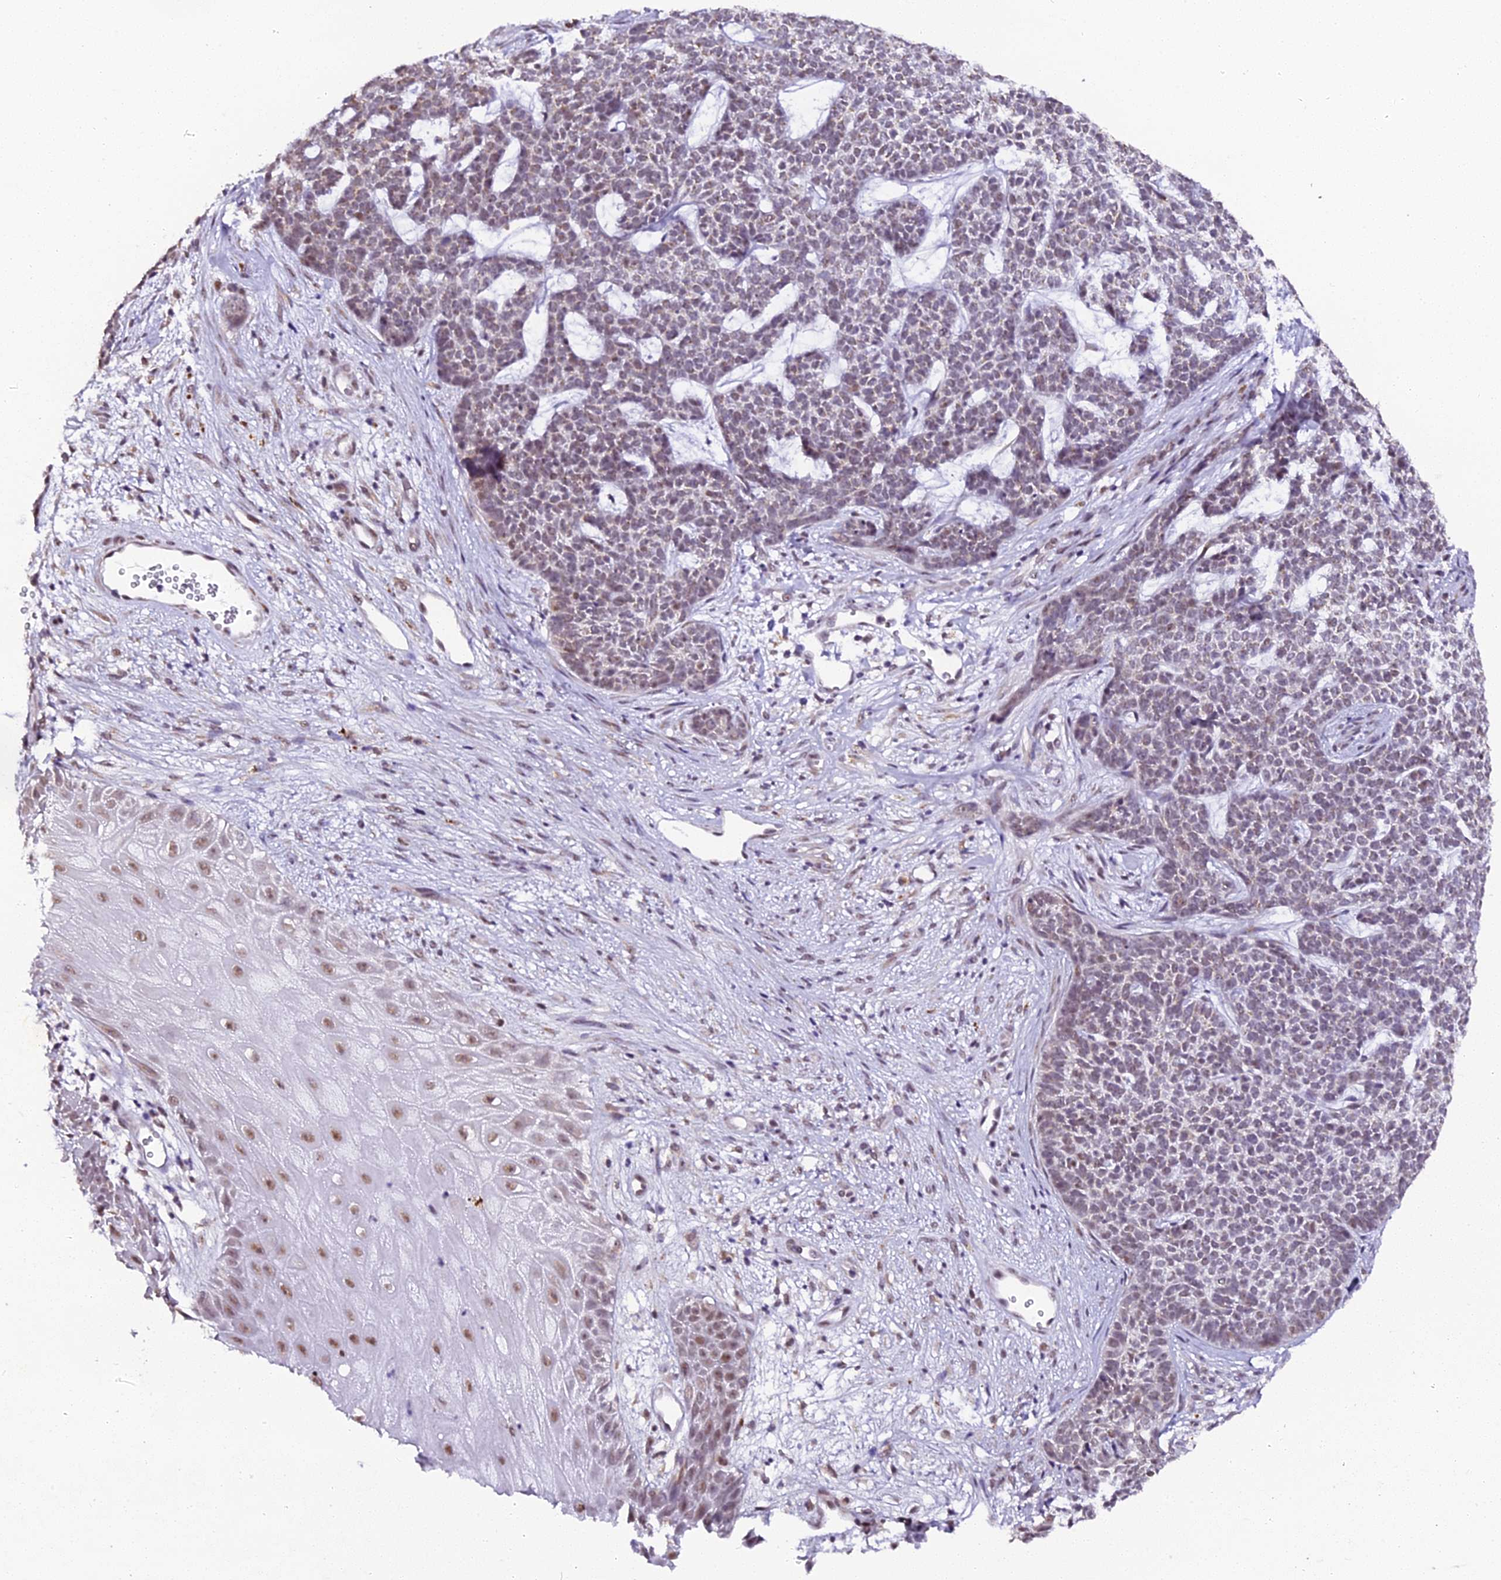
{"staining": {"intensity": "weak", "quantity": "<25%", "location": "cytoplasmic/membranous"}, "tissue": "skin cancer", "cell_type": "Tumor cells", "image_type": "cancer", "snomed": [{"axis": "morphology", "description": "Basal cell carcinoma"}, {"axis": "topography", "description": "Skin"}], "caption": "High power microscopy histopathology image of an immunohistochemistry (IHC) micrograph of skin cancer, revealing no significant positivity in tumor cells.", "gene": "NCBP1", "patient": {"sex": "female", "age": 84}}